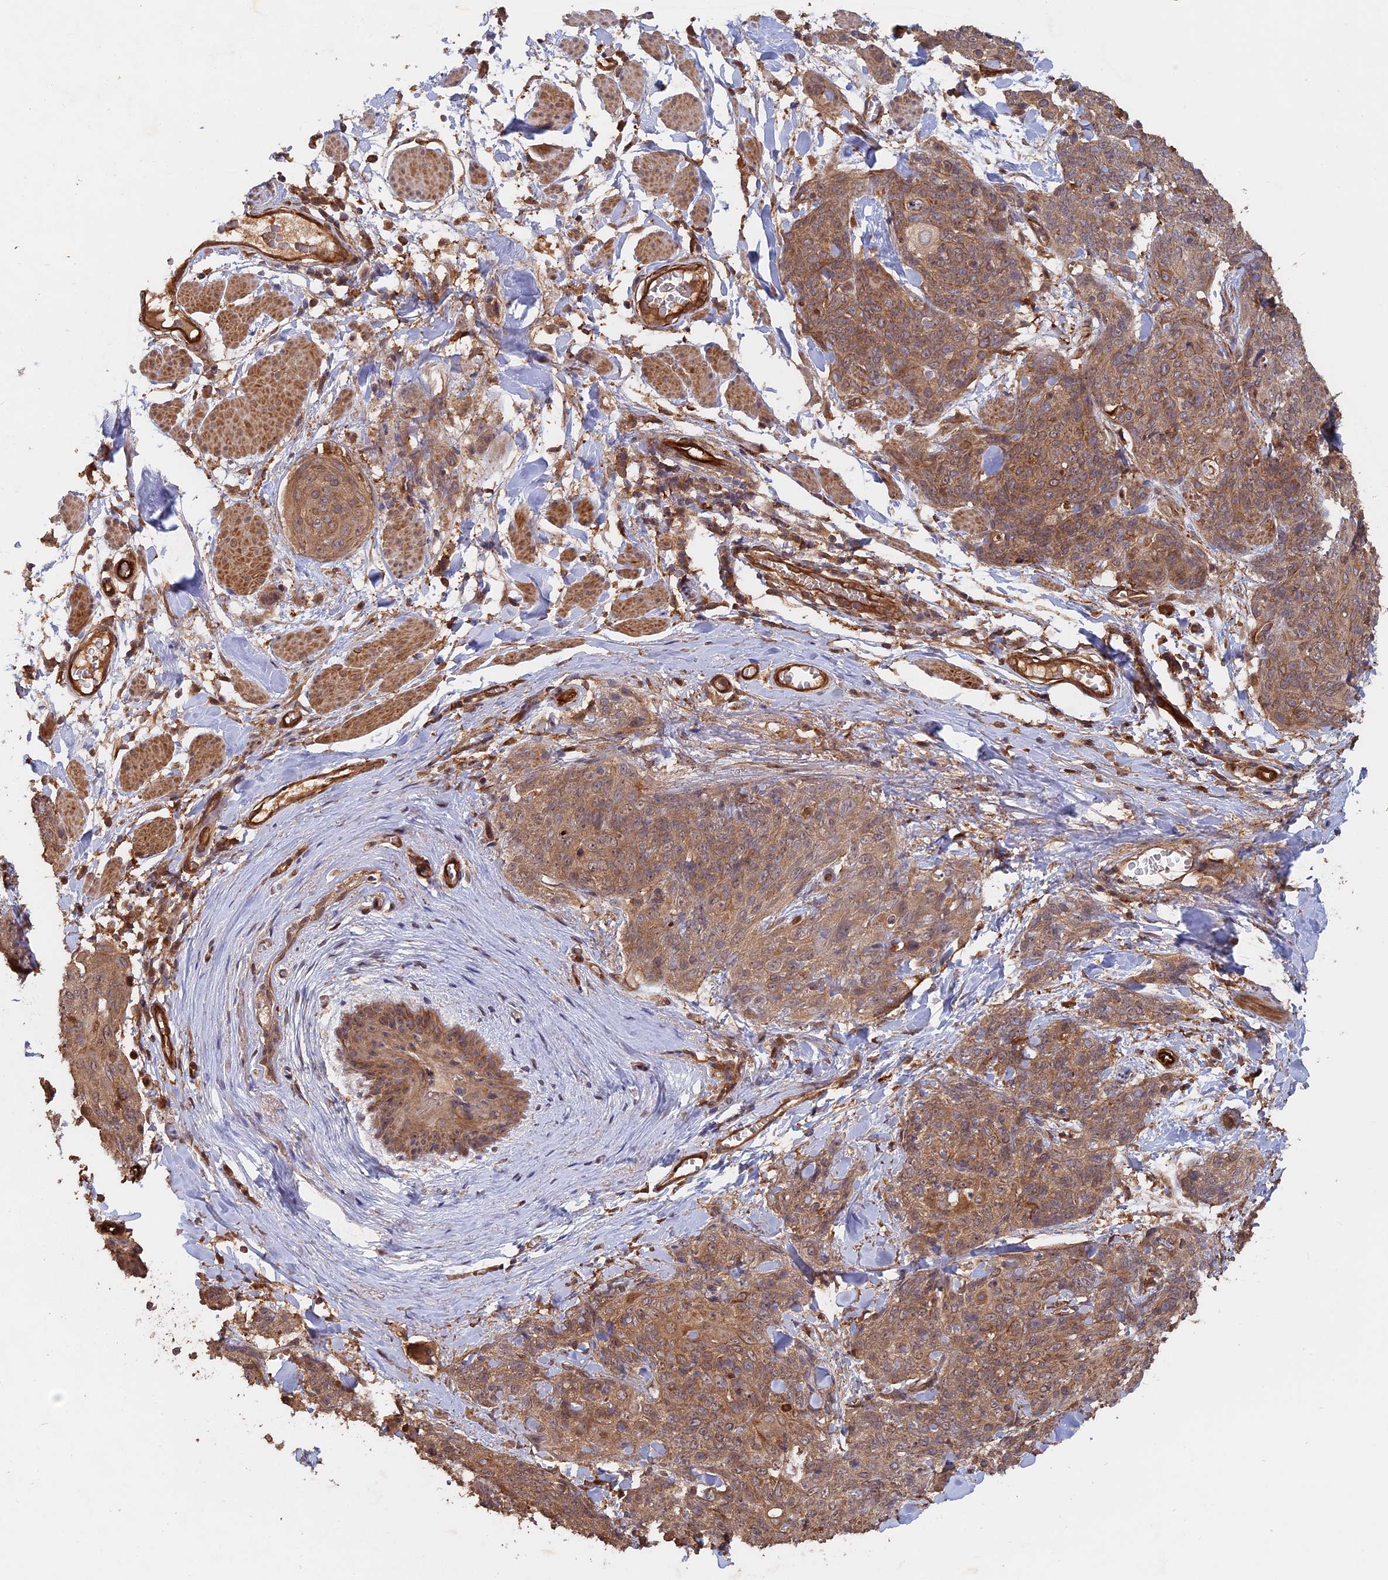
{"staining": {"intensity": "moderate", "quantity": ">75%", "location": "cytoplasmic/membranous"}, "tissue": "skin cancer", "cell_type": "Tumor cells", "image_type": "cancer", "snomed": [{"axis": "morphology", "description": "Squamous cell carcinoma, NOS"}, {"axis": "topography", "description": "Skin"}, {"axis": "topography", "description": "Vulva"}], "caption": "DAB immunohistochemical staining of squamous cell carcinoma (skin) shows moderate cytoplasmic/membranous protein expression in approximately >75% of tumor cells. The protein is stained brown, and the nuclei are stained in blue (DAB IHC with brightfield microscopy, high magnification).", "gene": "SAC3D1", "patient": {"sex": "female", "age": 85}}